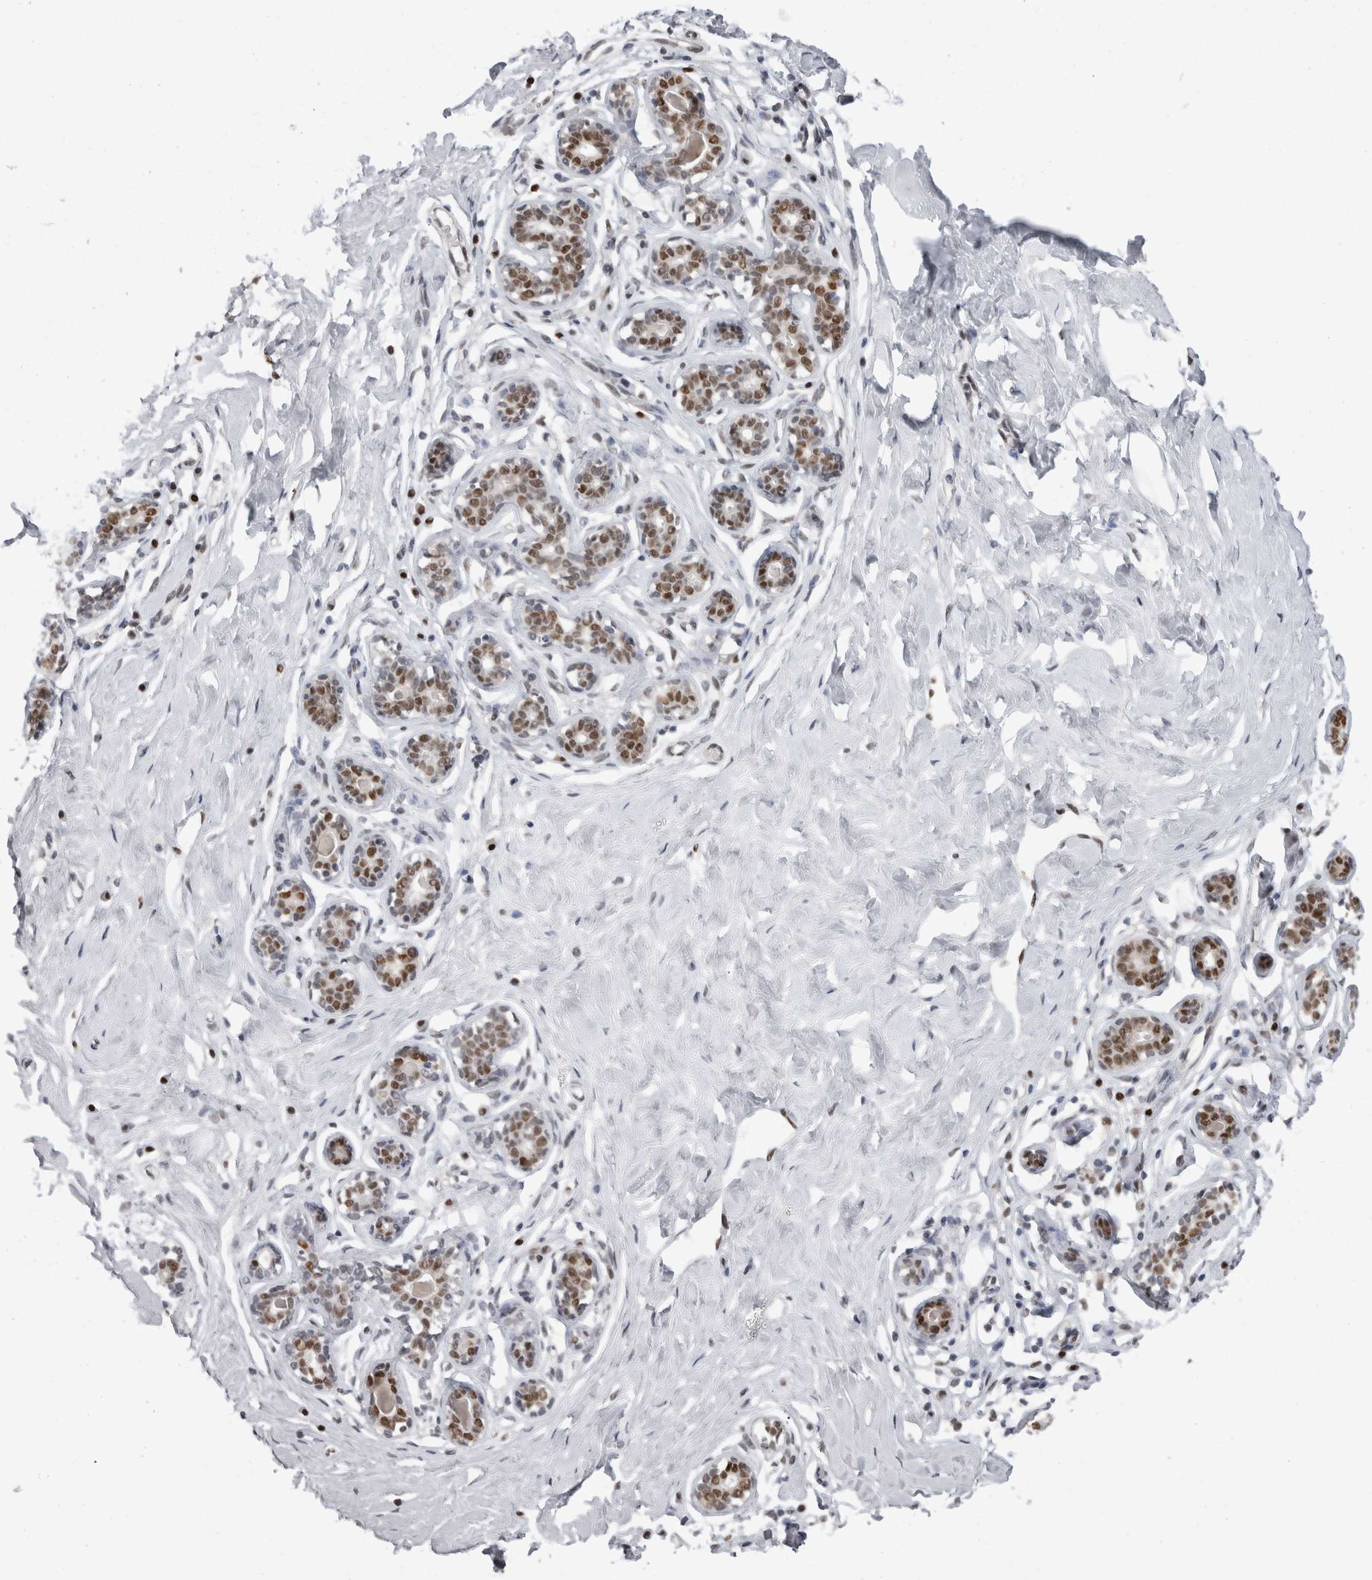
{"staining": {"intensity": "weak", "quantity": ">75%", "location": "nuclear"}, "tissue": "breast", "cell_type": "Adipocytes", "image_type": "normal", "snomed": [{"axis": "morphology", "description": "Normal tissue, NOS"}, {"axis": "topography", "description": "Breast"}], "caption": "A histopathology image showing weak nuclear expression in approximately >75% of adipocytes in benign breast, as visualized by brown immunohistochemical staining.", "gene": "C1orf54", "patient": {"sex": "female", "age": 23}}